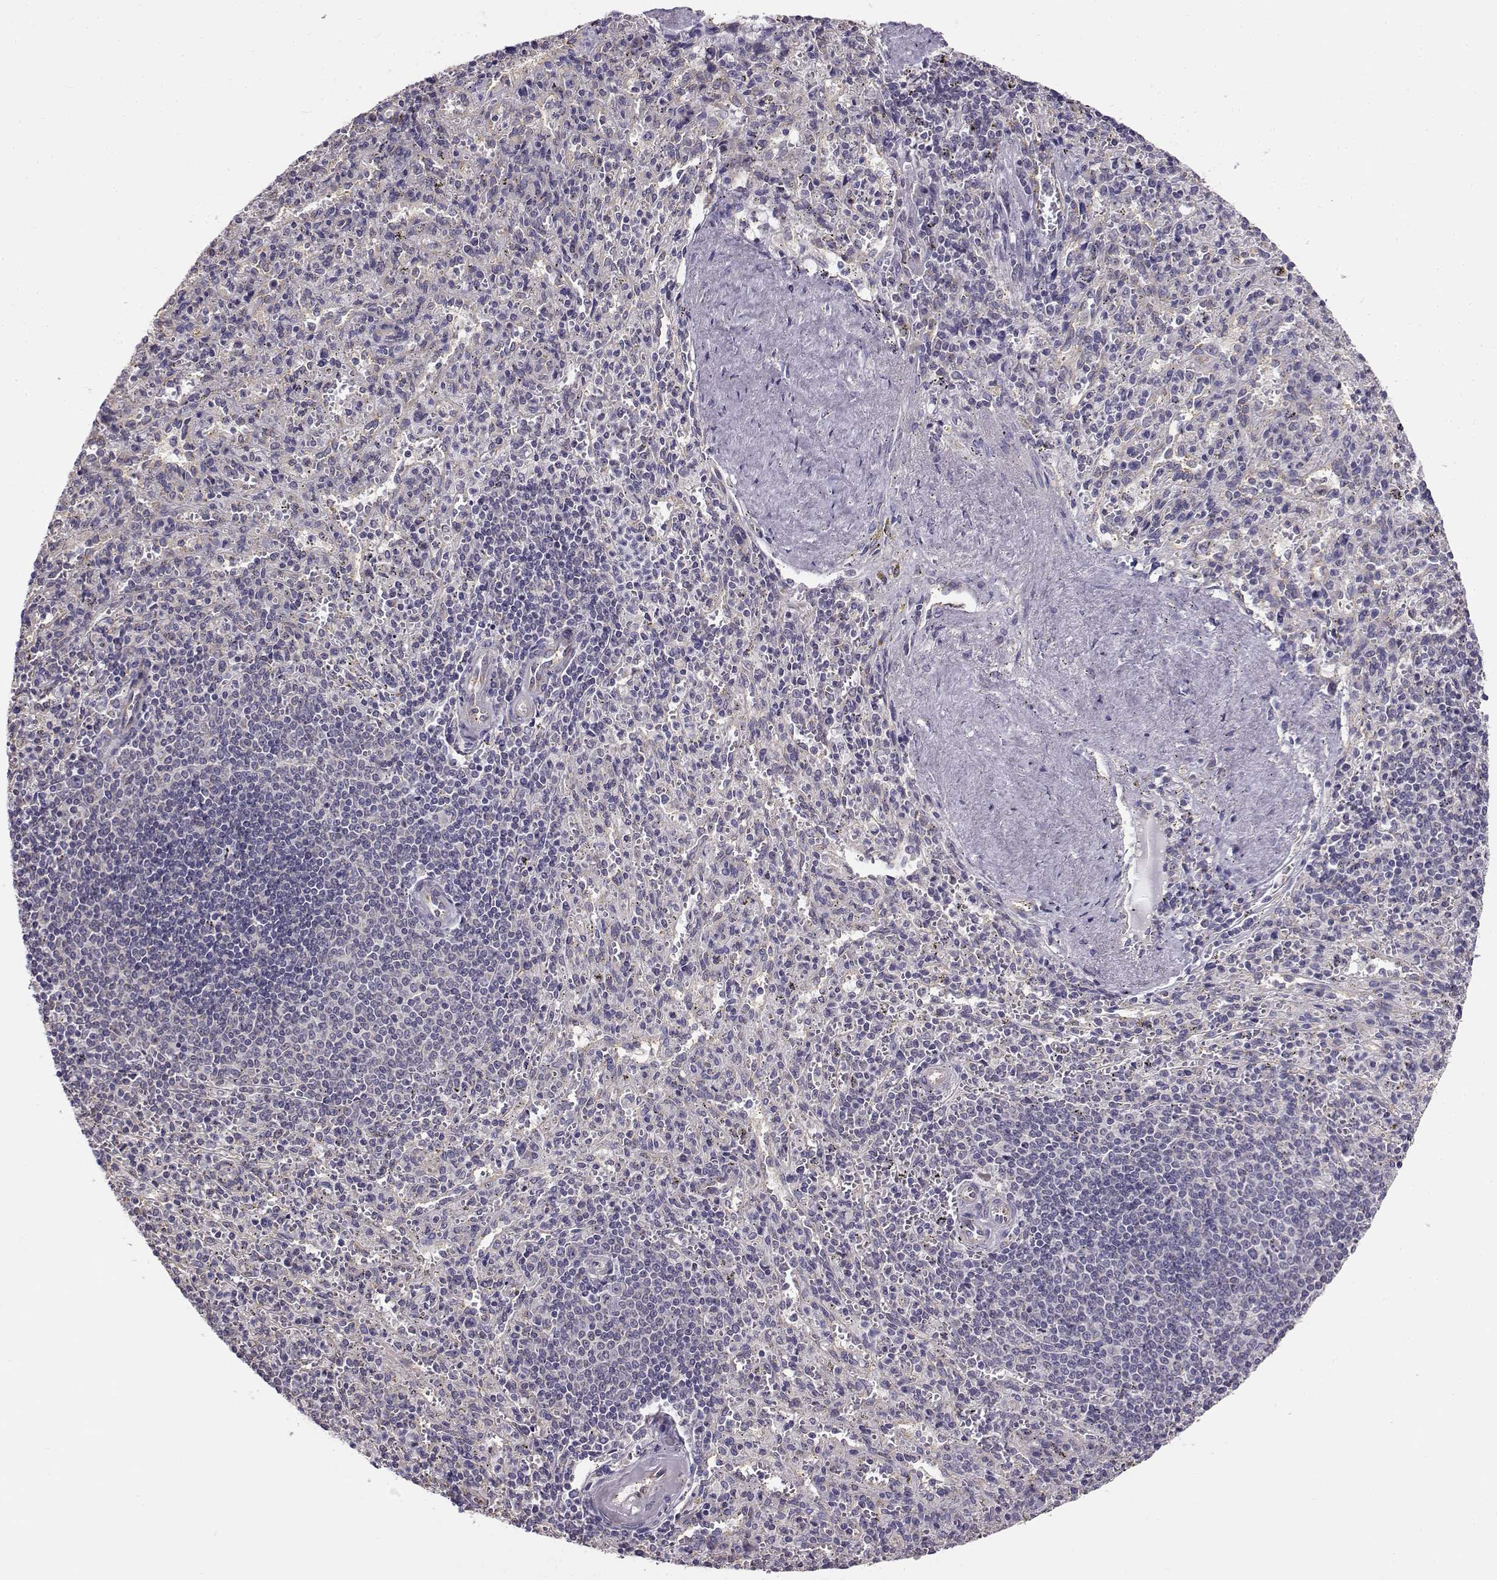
{"staining": {"intensity": "negative", "quantity": "none", "location": "none"}, "tissue": "spleen", "cell_type": "Cells in red pulp", "image_type": "normal", "snomed": [{"axis": "morphology", "description": "Normal tissue, NOS"}, {"axis": "topography", "description": "Spleen"}], "caption": "DAB immunohistochemical staining of benign human spleen shows no significant positivity in cells in red pulp.", "gene": "BEND6", "patient": {"sex": "male", "age": 57}}